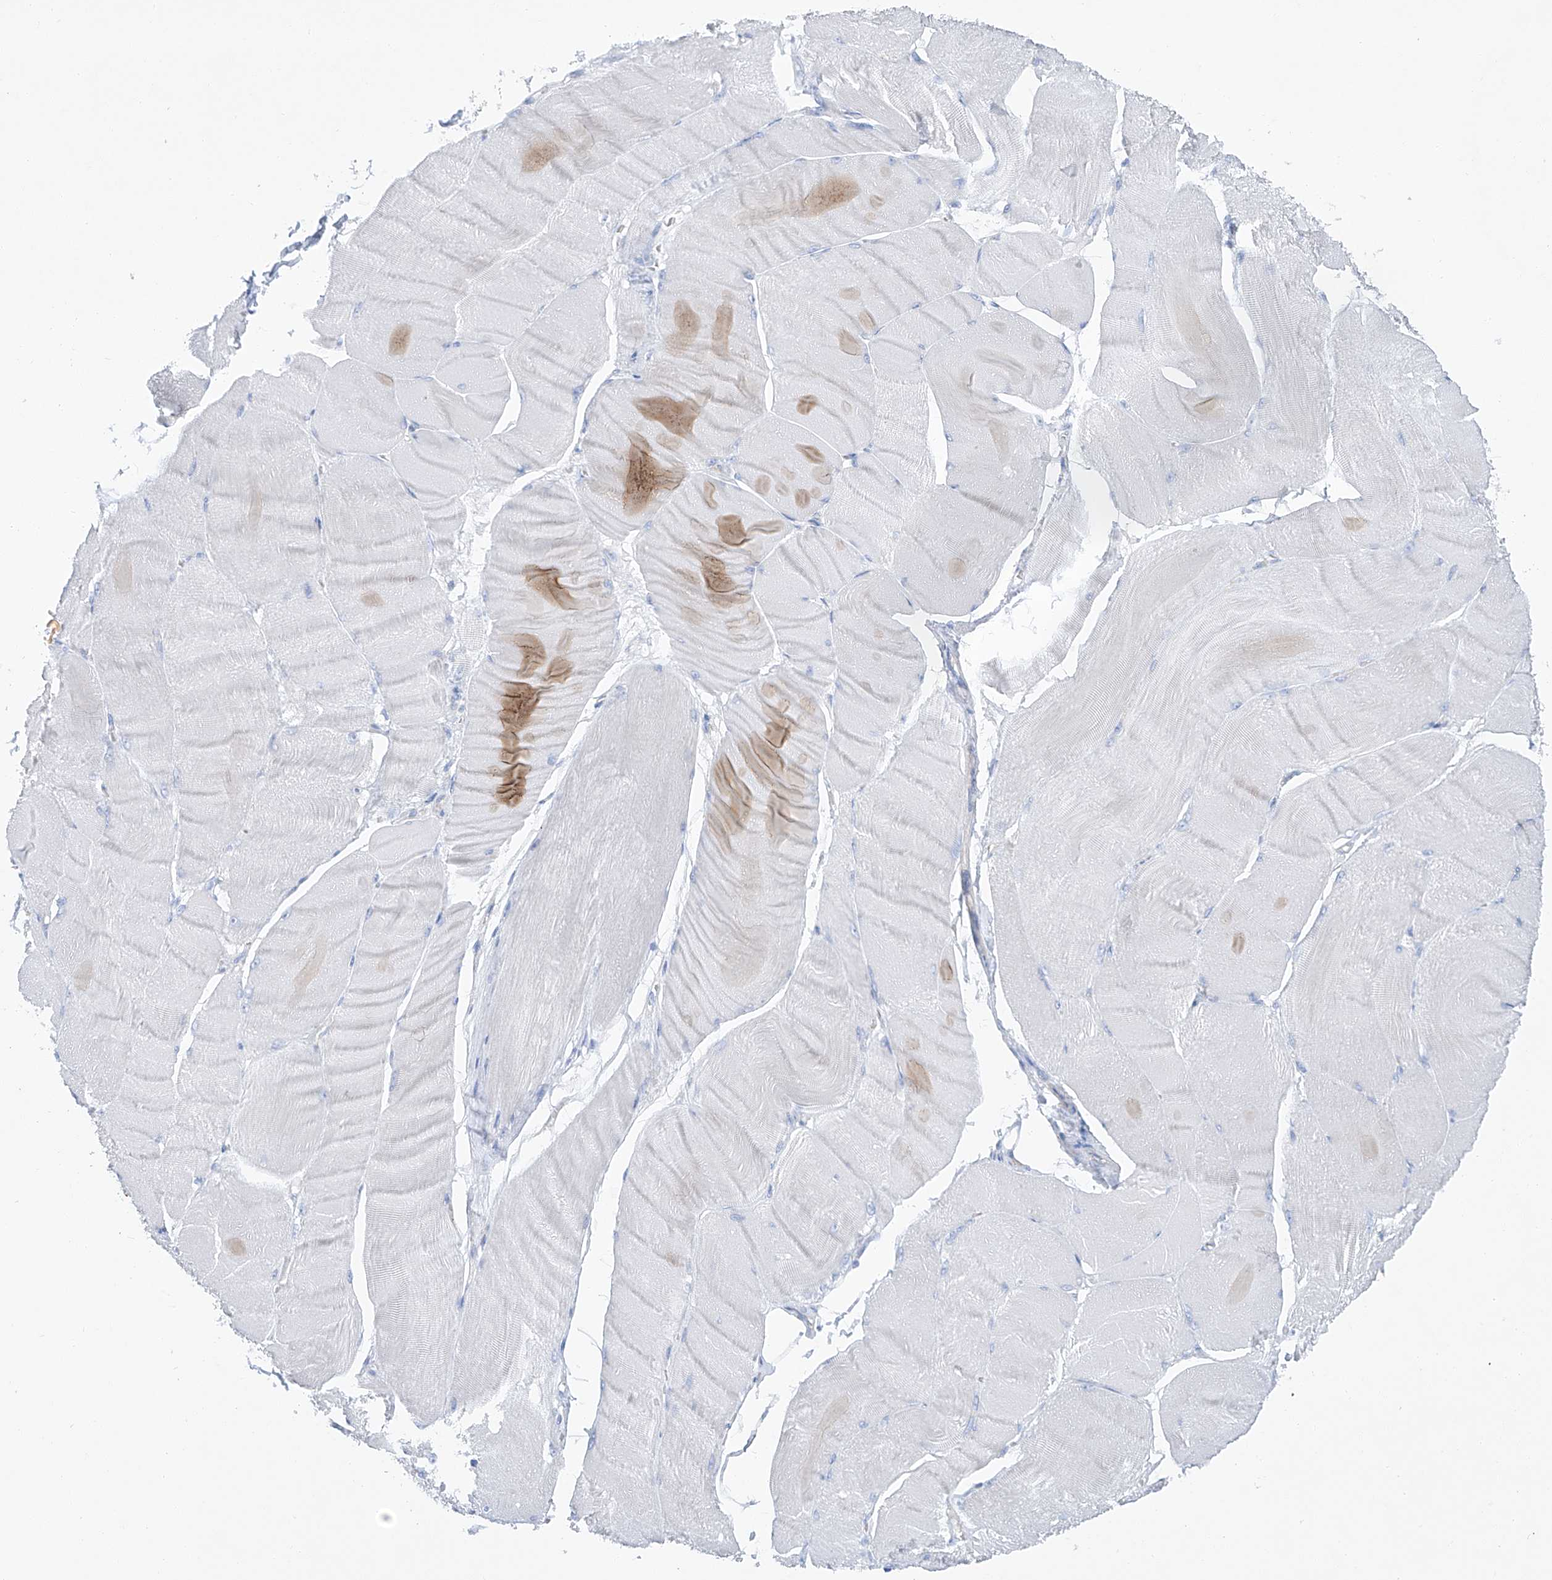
{"staining": {"intensity": "negative", "quantity": "none", "location": "none"}, "tissue": "skeletal muscle", "cell_type": "Myocytes", "image_type": "normal", "snomed": [{"axis": "morphology", "description": "Normal tissue, NOS"}, {"axis": "morphology", "description": "Basal cell carcinoma"}, {"axis": "topography", "description": "Skeletal muscle"}], "caption": "The micrograph exhibits no significant staining in myocytes of skeletal muscle.", "gene": "MAGI1", "patient": {"sex": "female", "age": 64}}